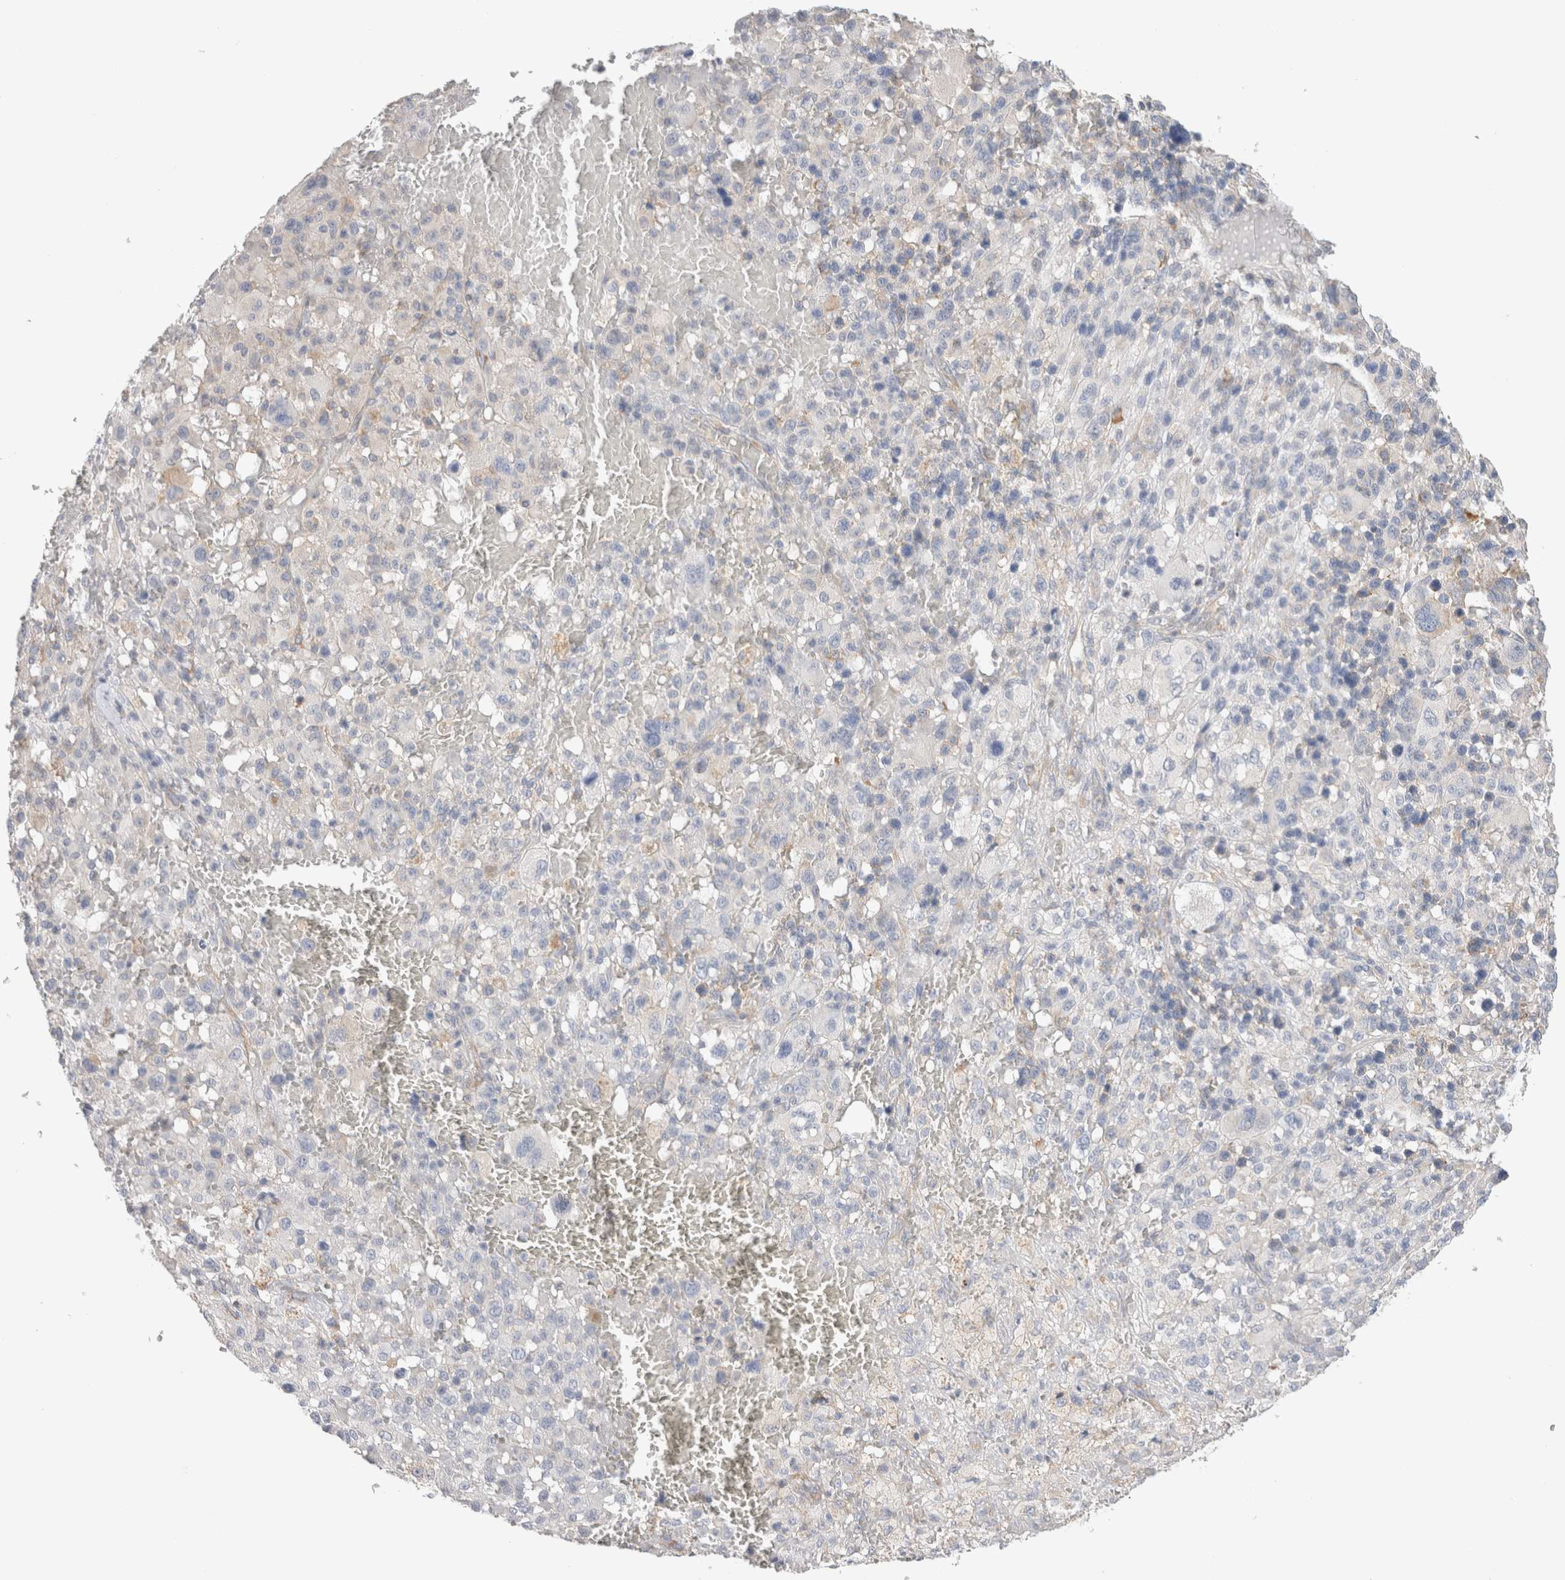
{"staining": {"intensity": "negative", "quantity": "none", "location": "none"}, "tissue": "melanoma", "cell_type": "Tumor cells", "image_type": "cancer", "snomed": [{"axis": "morphology", "description": "Malignant melanoma, Metastatic site"}, {"axis": "topography", "description": "Skin"}], "caption": "This is a histopathology image of immunohistochemistry staining of melanoma, which shows no expression in tumor cells. (Brightfield microscopy of DAB (3,3'-diaminobenzidine) immunohistochemistry (IHC) at high magnification).", "gene": "ZNF23", "patient": {"sex": "female", "age": 74}}